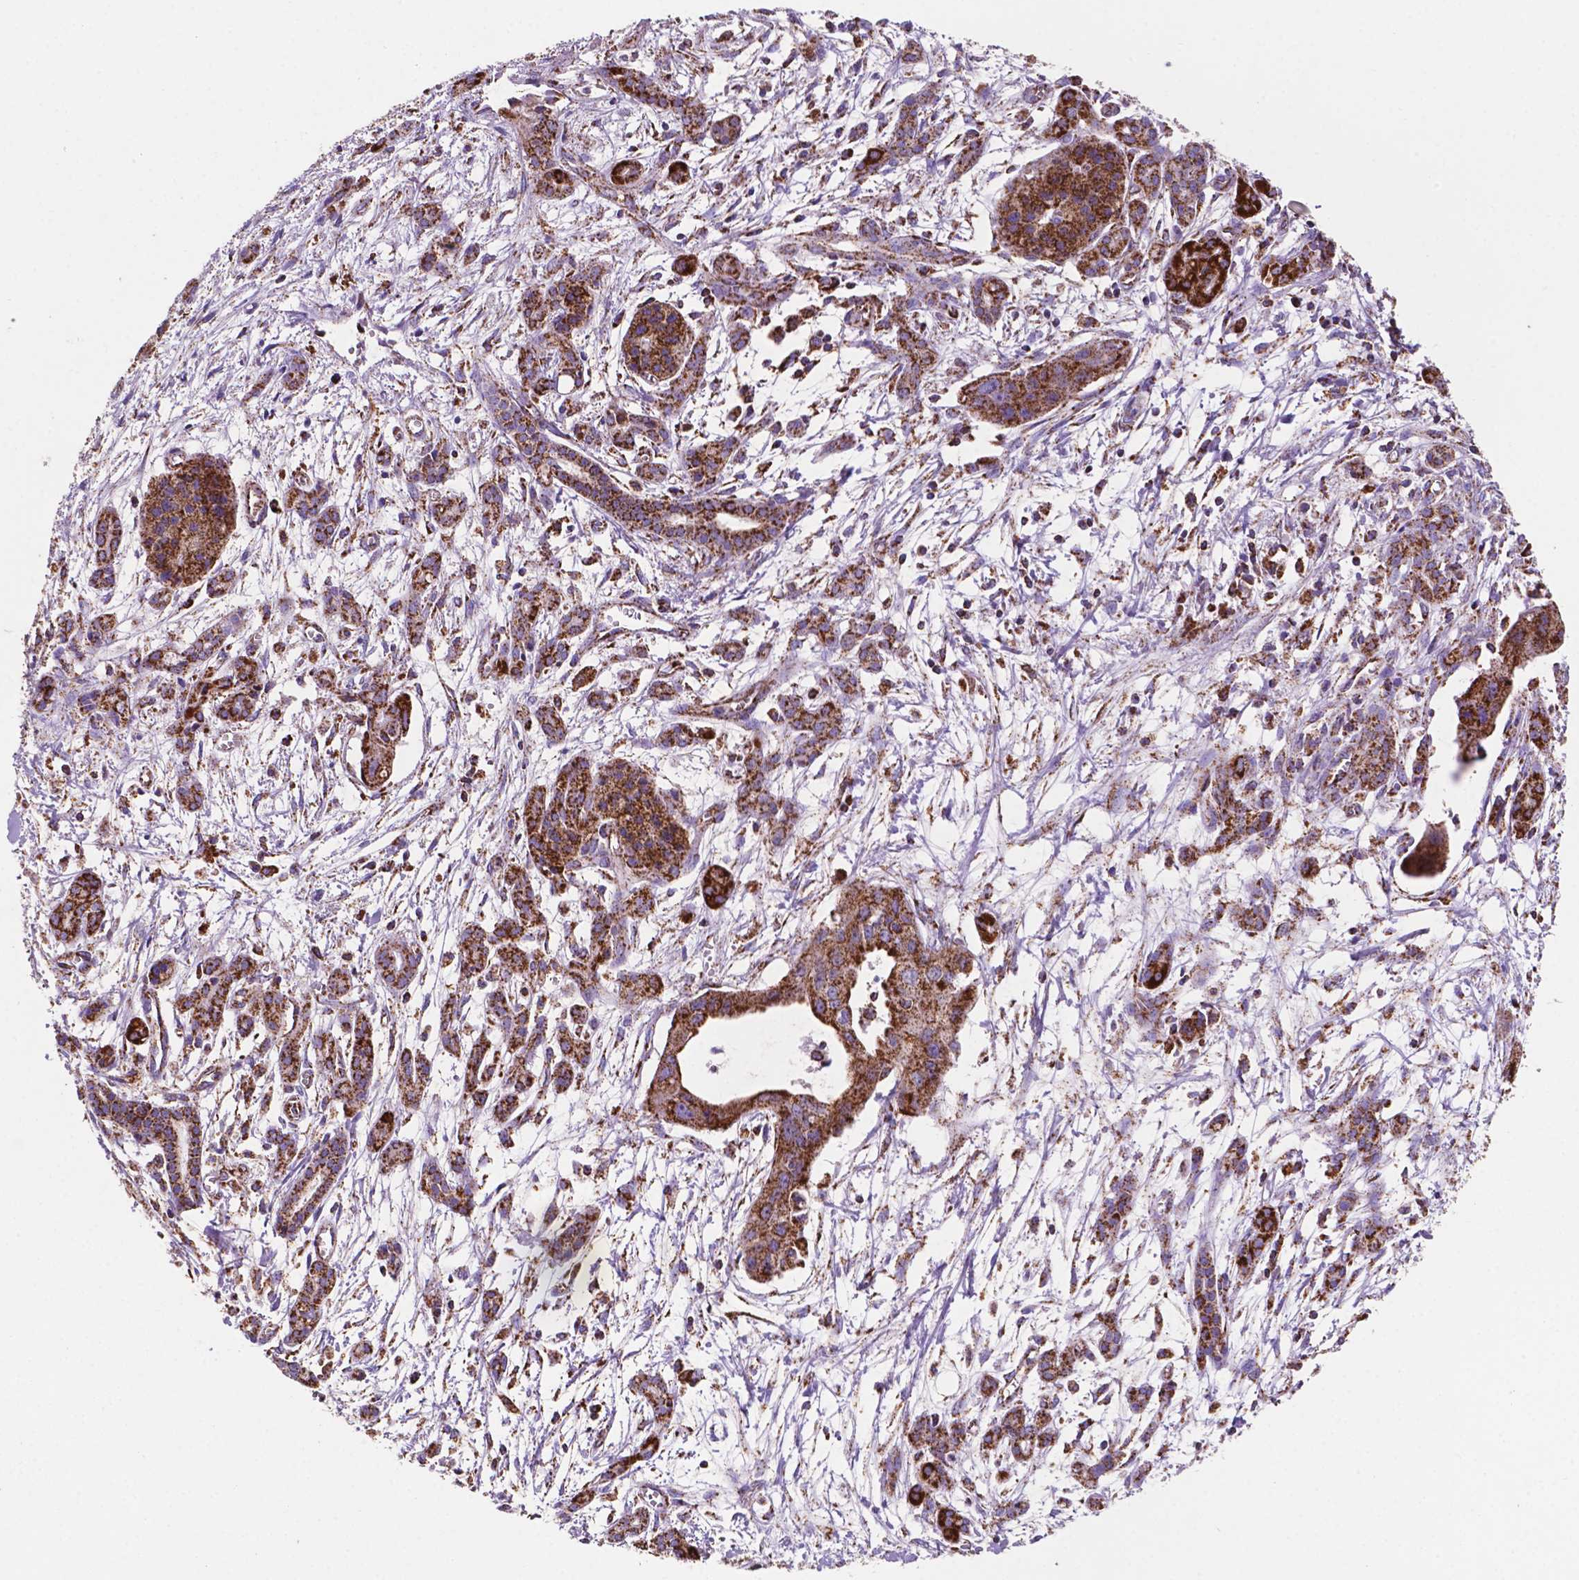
{"staining": {"intensity": "strong", "quantity": ">75%", "location": "cytoplasmic/membranous"}, "tissue": "pancreatic cancer", "cell_type": "Tumor cells", "image_type": "cancer", "snomed": [{"axis": "morphology", "description": "Adenocarcinoma, NOS"}, {"axis": "topography", "description": "Pancreas"}], "caption": "Immunohistochemical staining of pancreatic cancer (adenocarcinoma) reveals strong cytoplasmic/membranous protein positivity in approximately >75% of tumor cells.", "gene": "HSPD1", "patient": {"sex": "male", "age": 60}}